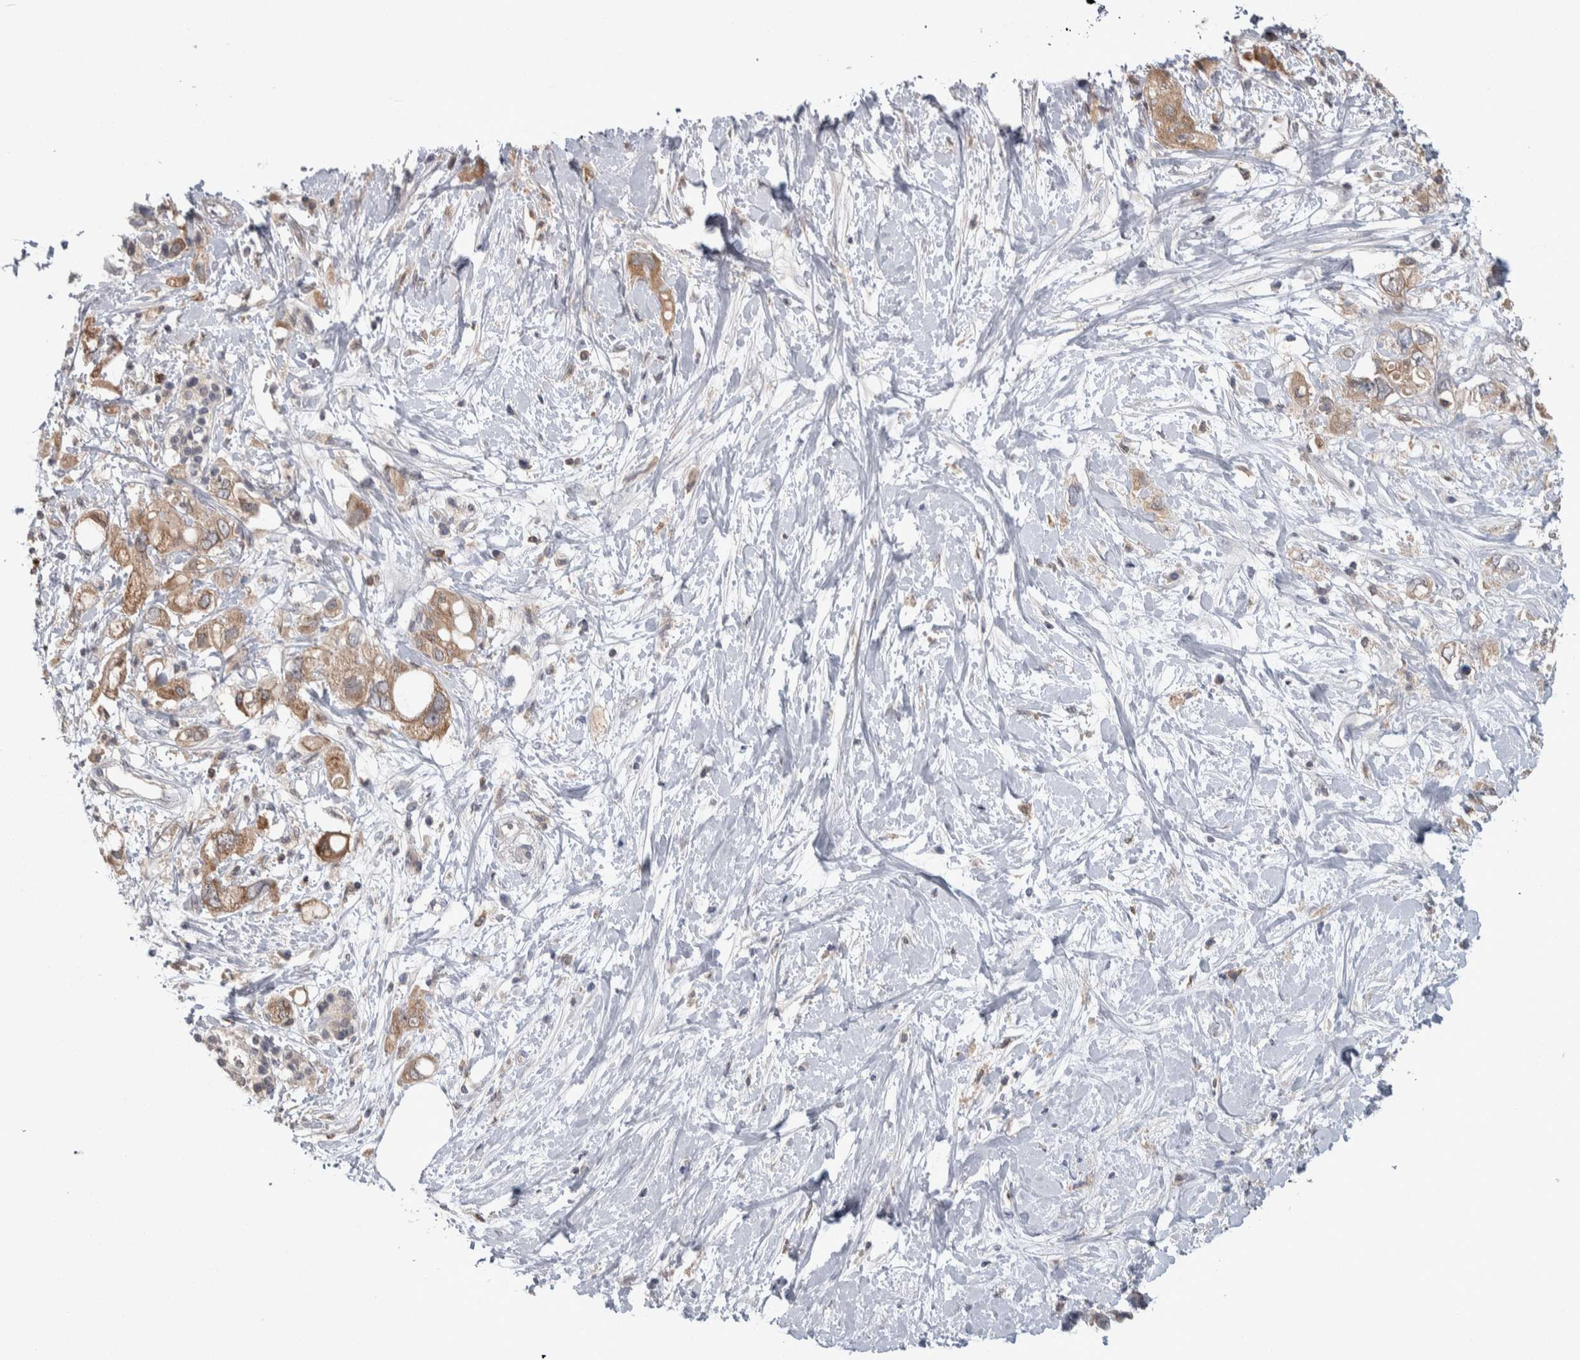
{"staining": {"intensity": "moderate", "quantity": ">75%", "location": "cytoplasmic/membranous"}, "tissue": "pancreatic cancer", "cell_type": "Tumor cells", "image_type": "cancer", "snomed": [{"axis": "morphology", "description": "Adenocarcinoma, NOS"}, {"axis": "topography", "description": "Pancreas"}], "caption": "A medium amount of moderate cytoplasmic/membranous expression is present in approximately >75% of tumor cells in pancreatic cancer tissue. Nuclei are stained in blue.", "gene": "HTATIP2", "patient": {"sex": "female", "age": 56}}